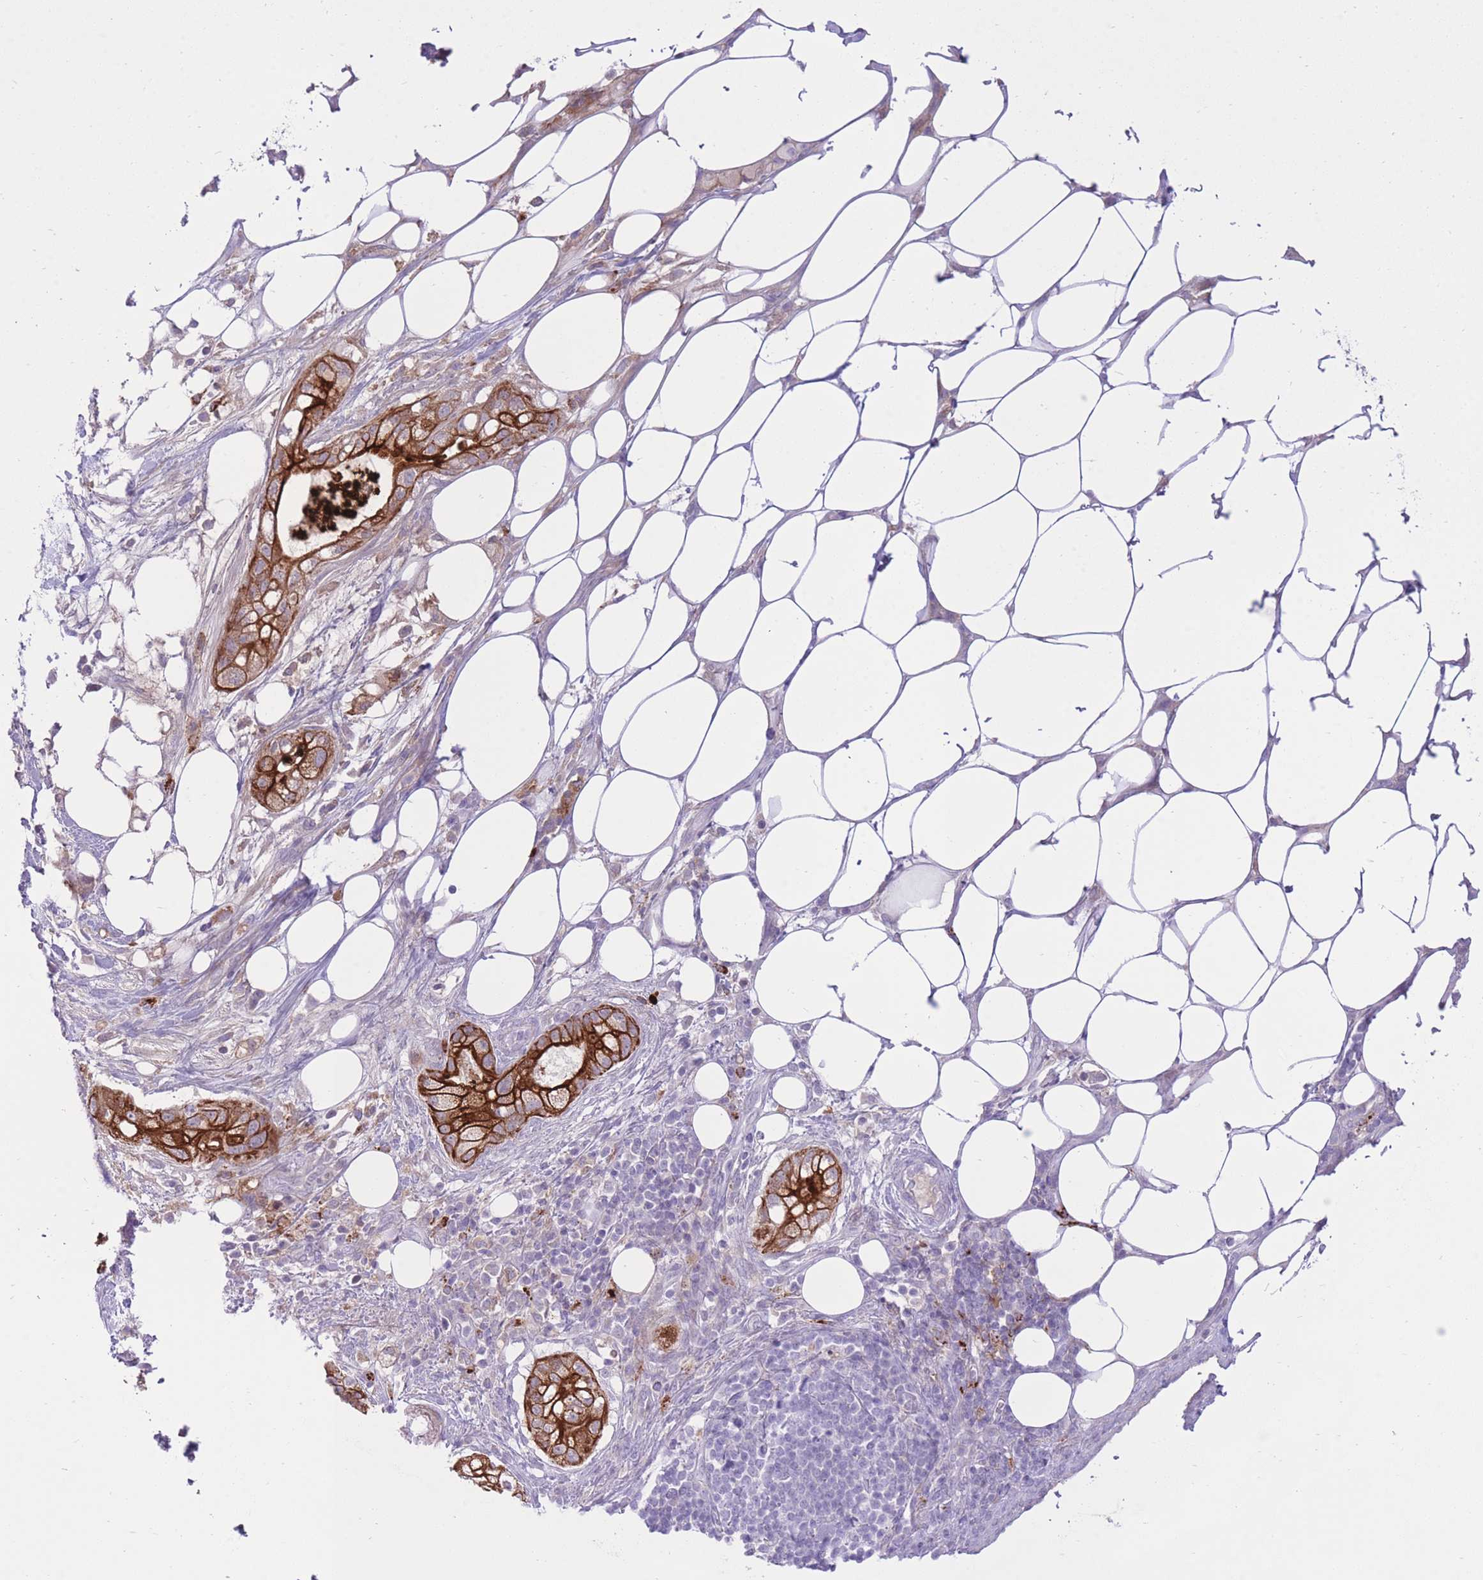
{"staining": {"intensity": "strong", "quantity": ">75%", "location": "cytoplasmic/membranous"}, "tissue": "pancreatic cancer", "cell_type": "Tumor cells", "image_type": "cancer", "snomed": [{"axis": "morphology", "description": "Adenocarcinoma, NOS"}, {"axis": "topography", "description": "Pancreas"}], "caption": "Protein expression analysis of human adenocarcinoma (pancreatic) reveals strong cytoplasmic/membranous positivity in about >75% of tumor cells.", "gene": "MEIS3", "patient": {"sex": "male", "age": 44}}